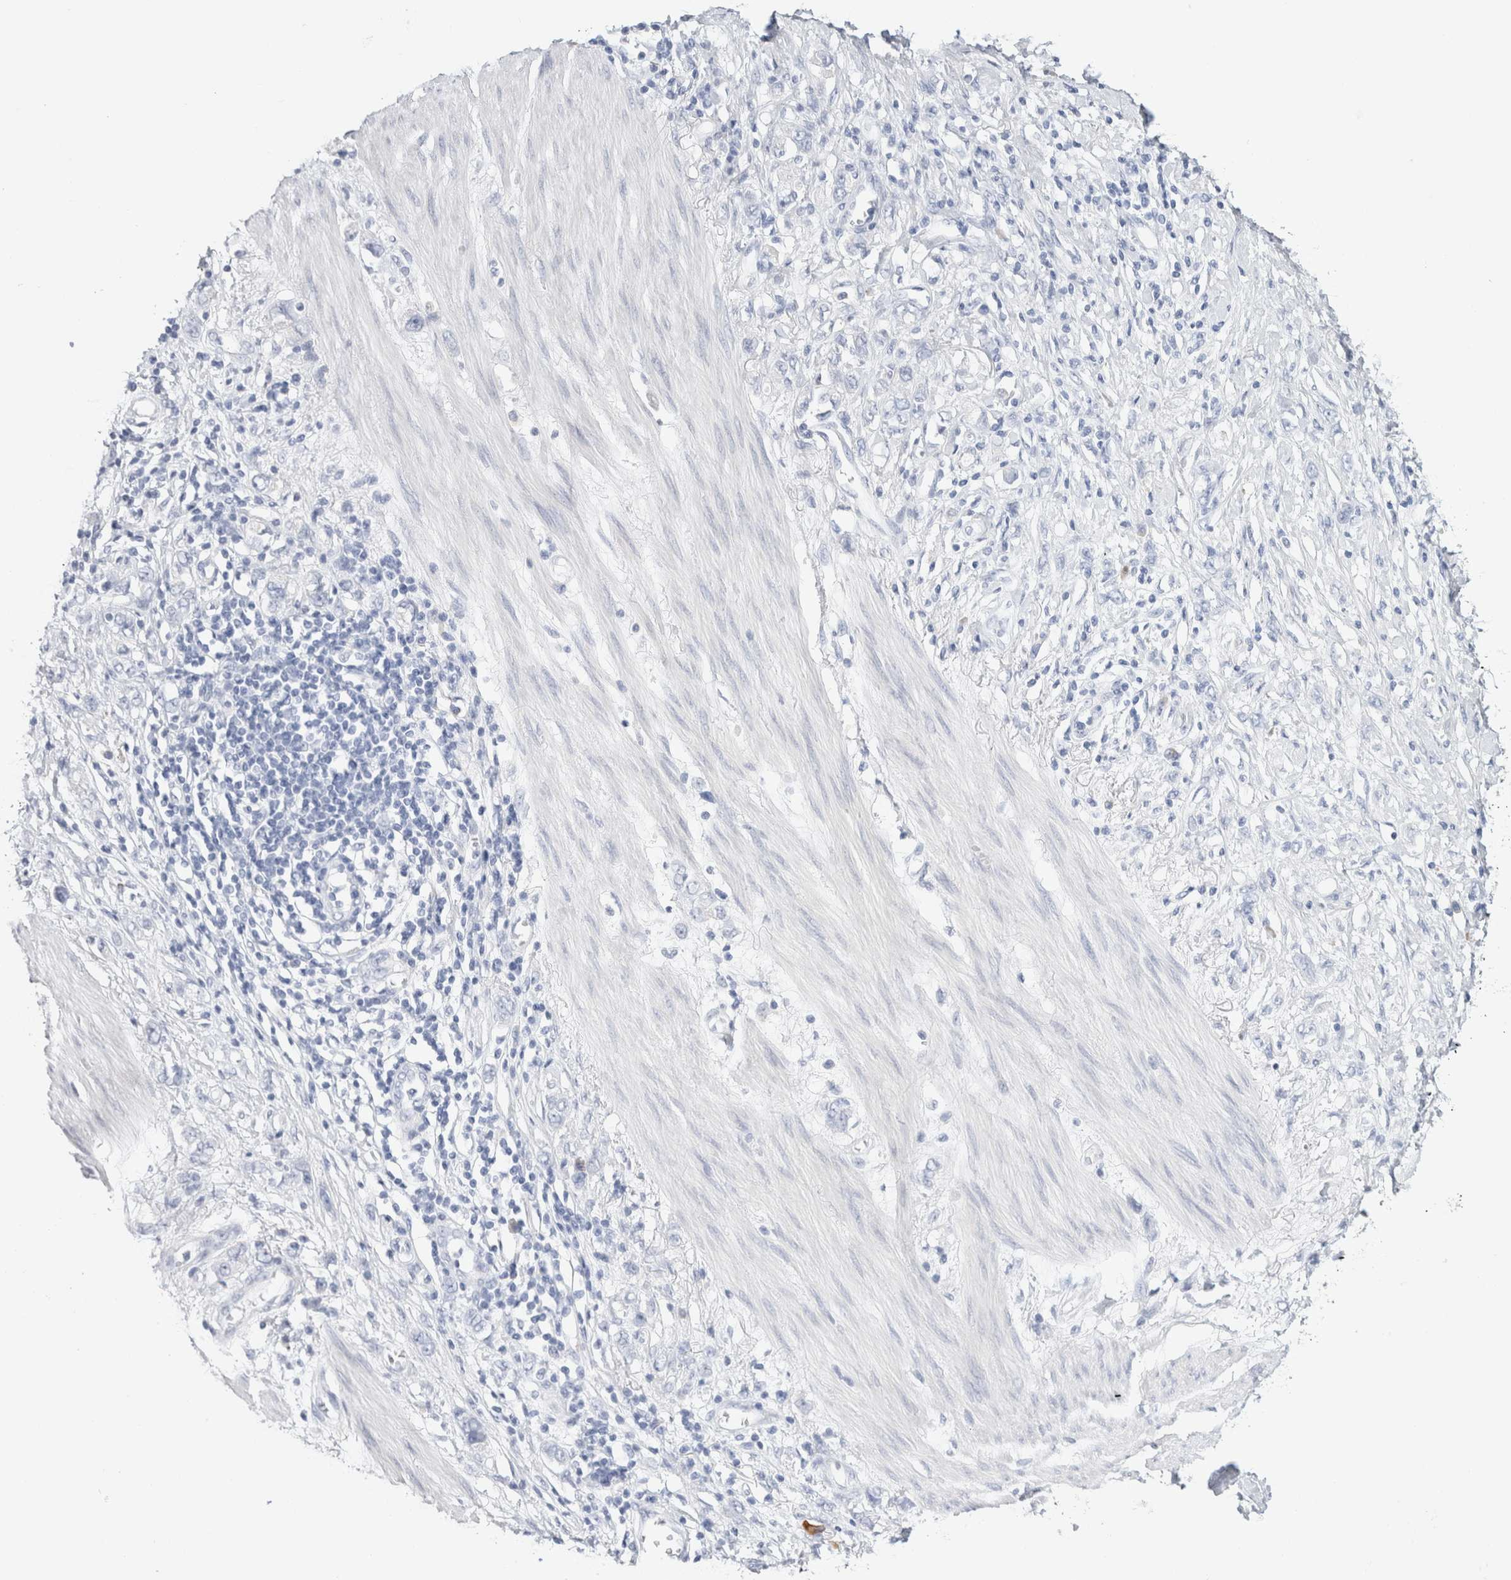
{"staining": {"intensity": "negative", "quantity": "none", "location": "none"}, "tissue": "stomach cancer", "cell_type": "Tumor cells", "image_type": "cancer", "snomed": [{"axis": "morphology", "description": "Adenocarcinoma, NOS"}, {"axis": "topography", "description": "Stomach"}], "caption": "This is an immunohistochemistry photomicrograph of stomach cancer (adenocarcinoma). There is no staining in tumor cells.", "gene": "GADD45G", "patient": {"sex": "female", "age": 76}}